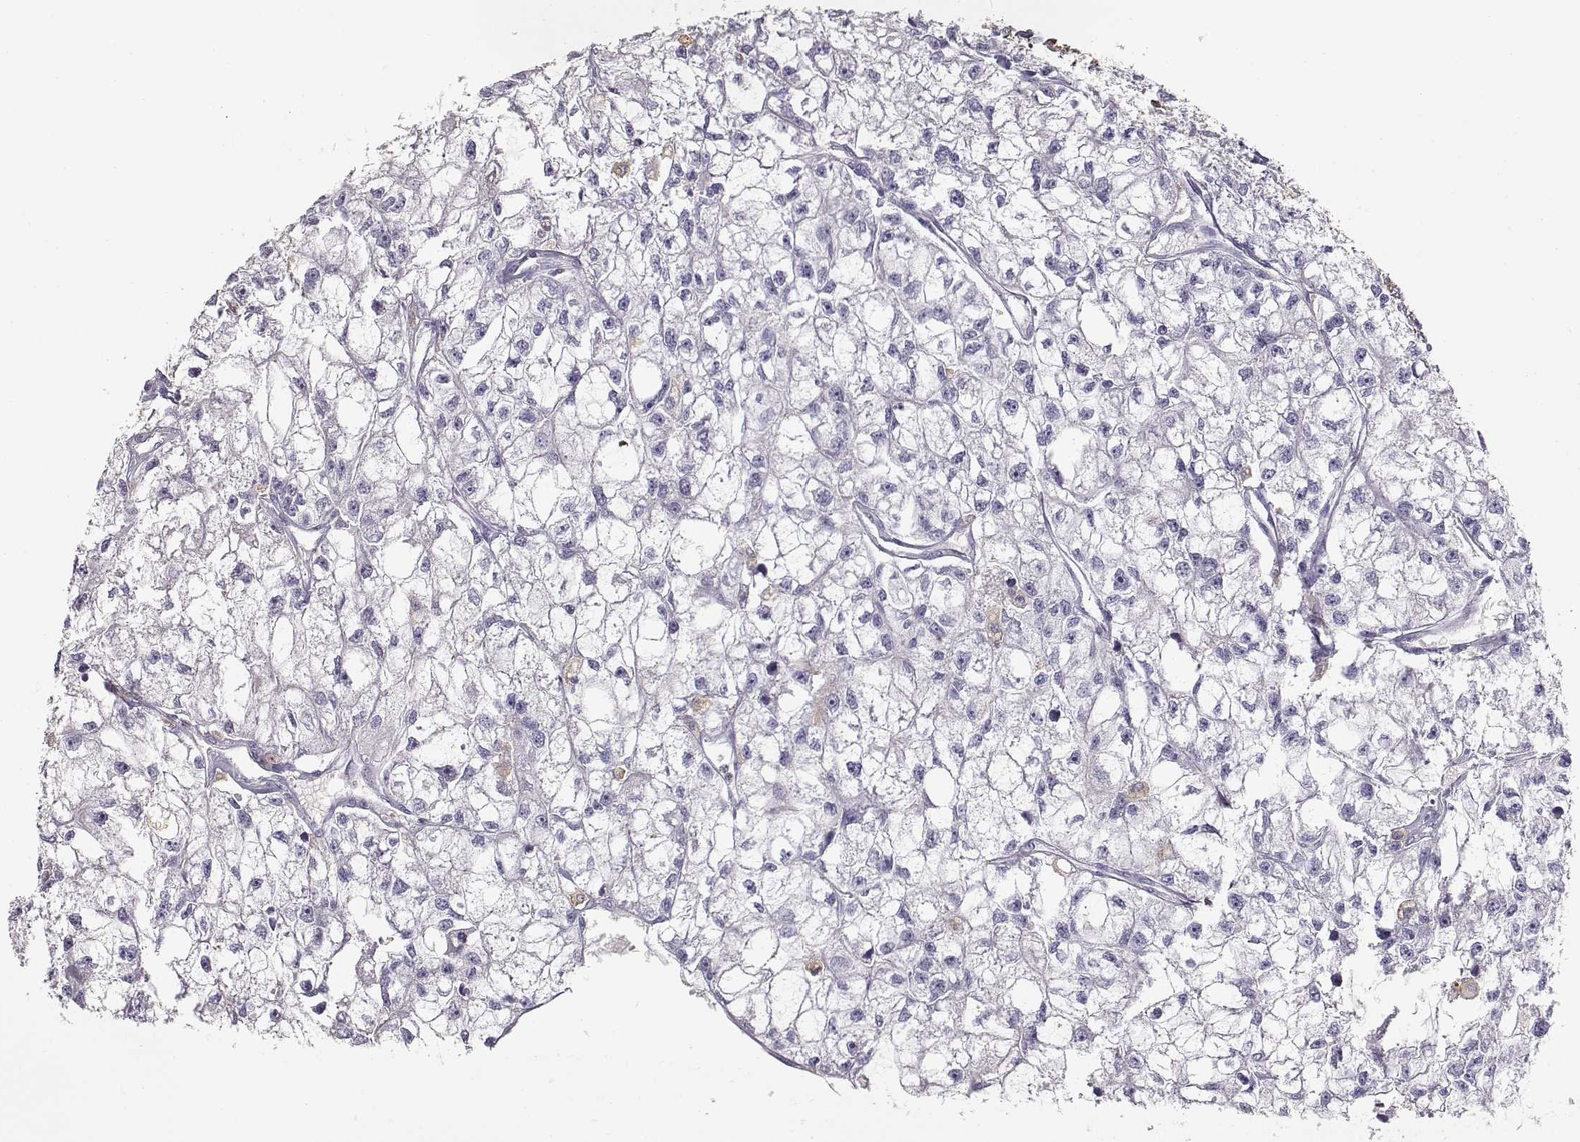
{"staining": {"intensity": "negative", "quantity": "none", "location": "none"}, "tissue": "renal cancer", "cell_type": "Tumor cells", "image_type": "cancer", "snomed": [{"axis": "morphology", "description": "Adenocarcinoma, NOS"}, {"axis": "topography", "description": "Kidney"}], "caption": "This is an IHC micrograph of renal cancer. There is no expression in tumor cells.", "gene": "VAV1", "patient": {"sex": "male", "age": 56}}